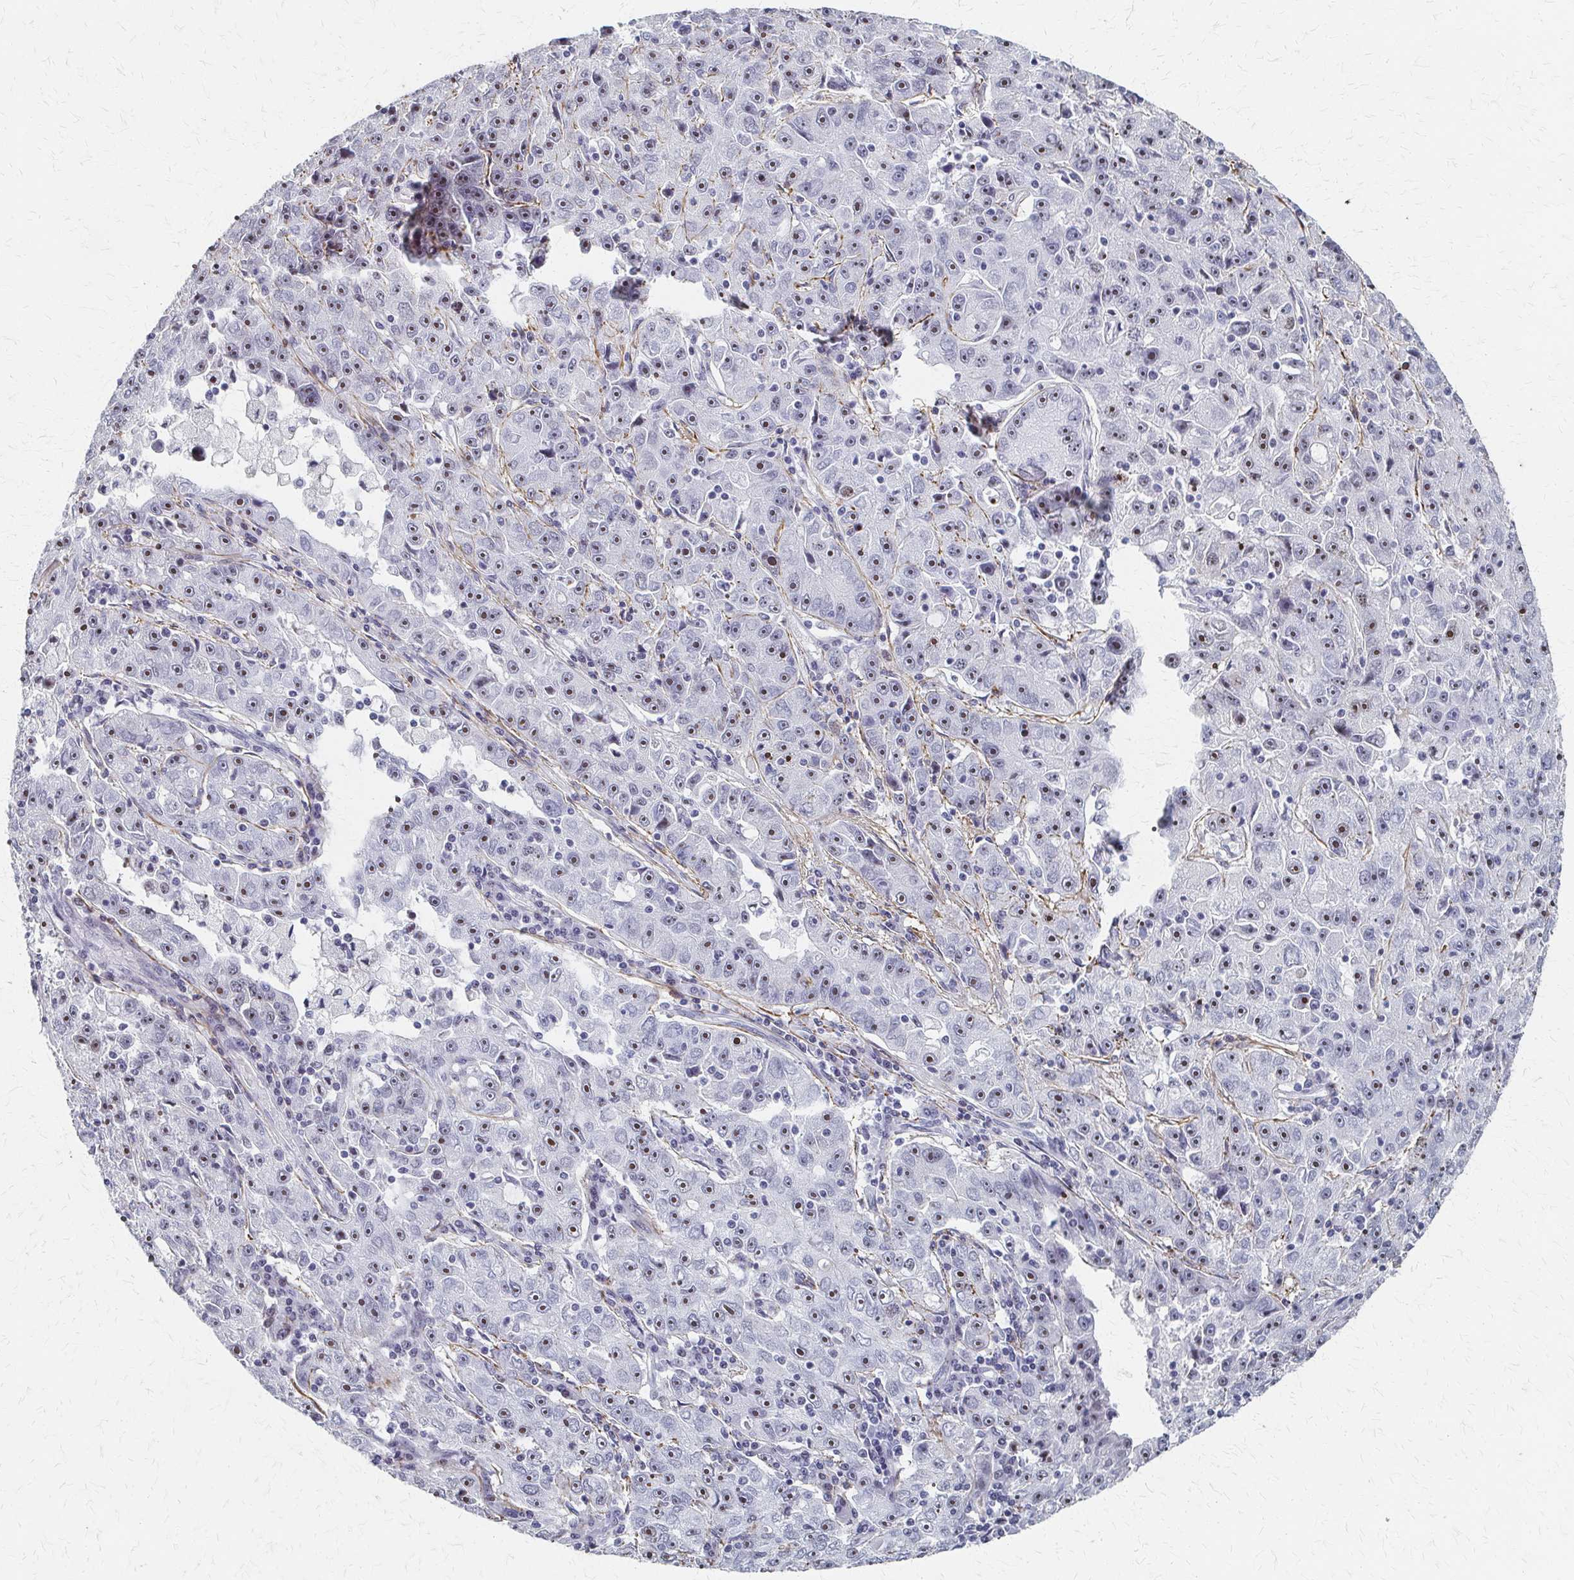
{"staining": {"intensity": "strong", "quantity": "25%-75%", "location": "nuclear"}, "tissue": "lung cancer", "cell_type": "Tumor cells", "image_type": "cancer", "snomed": [{"axis": "morphology", "description": "Normal morphology"}, {"axis": "morphology", "description": "Adenocarcinoma, NOS"}, {"axis": "topography", "description": "Lymph node"}, {"axis": "topography", "description": "Lung"}], "caption": "A high-resolution micrograph shows immunohistochemistry staining of lung cancer (adenocarcinoma), which demonstrates strong nuclear positivity in about 25%-75% of tumor cells.", "gene": "PES1", "patient": {"sex": "female", "age": 57}}